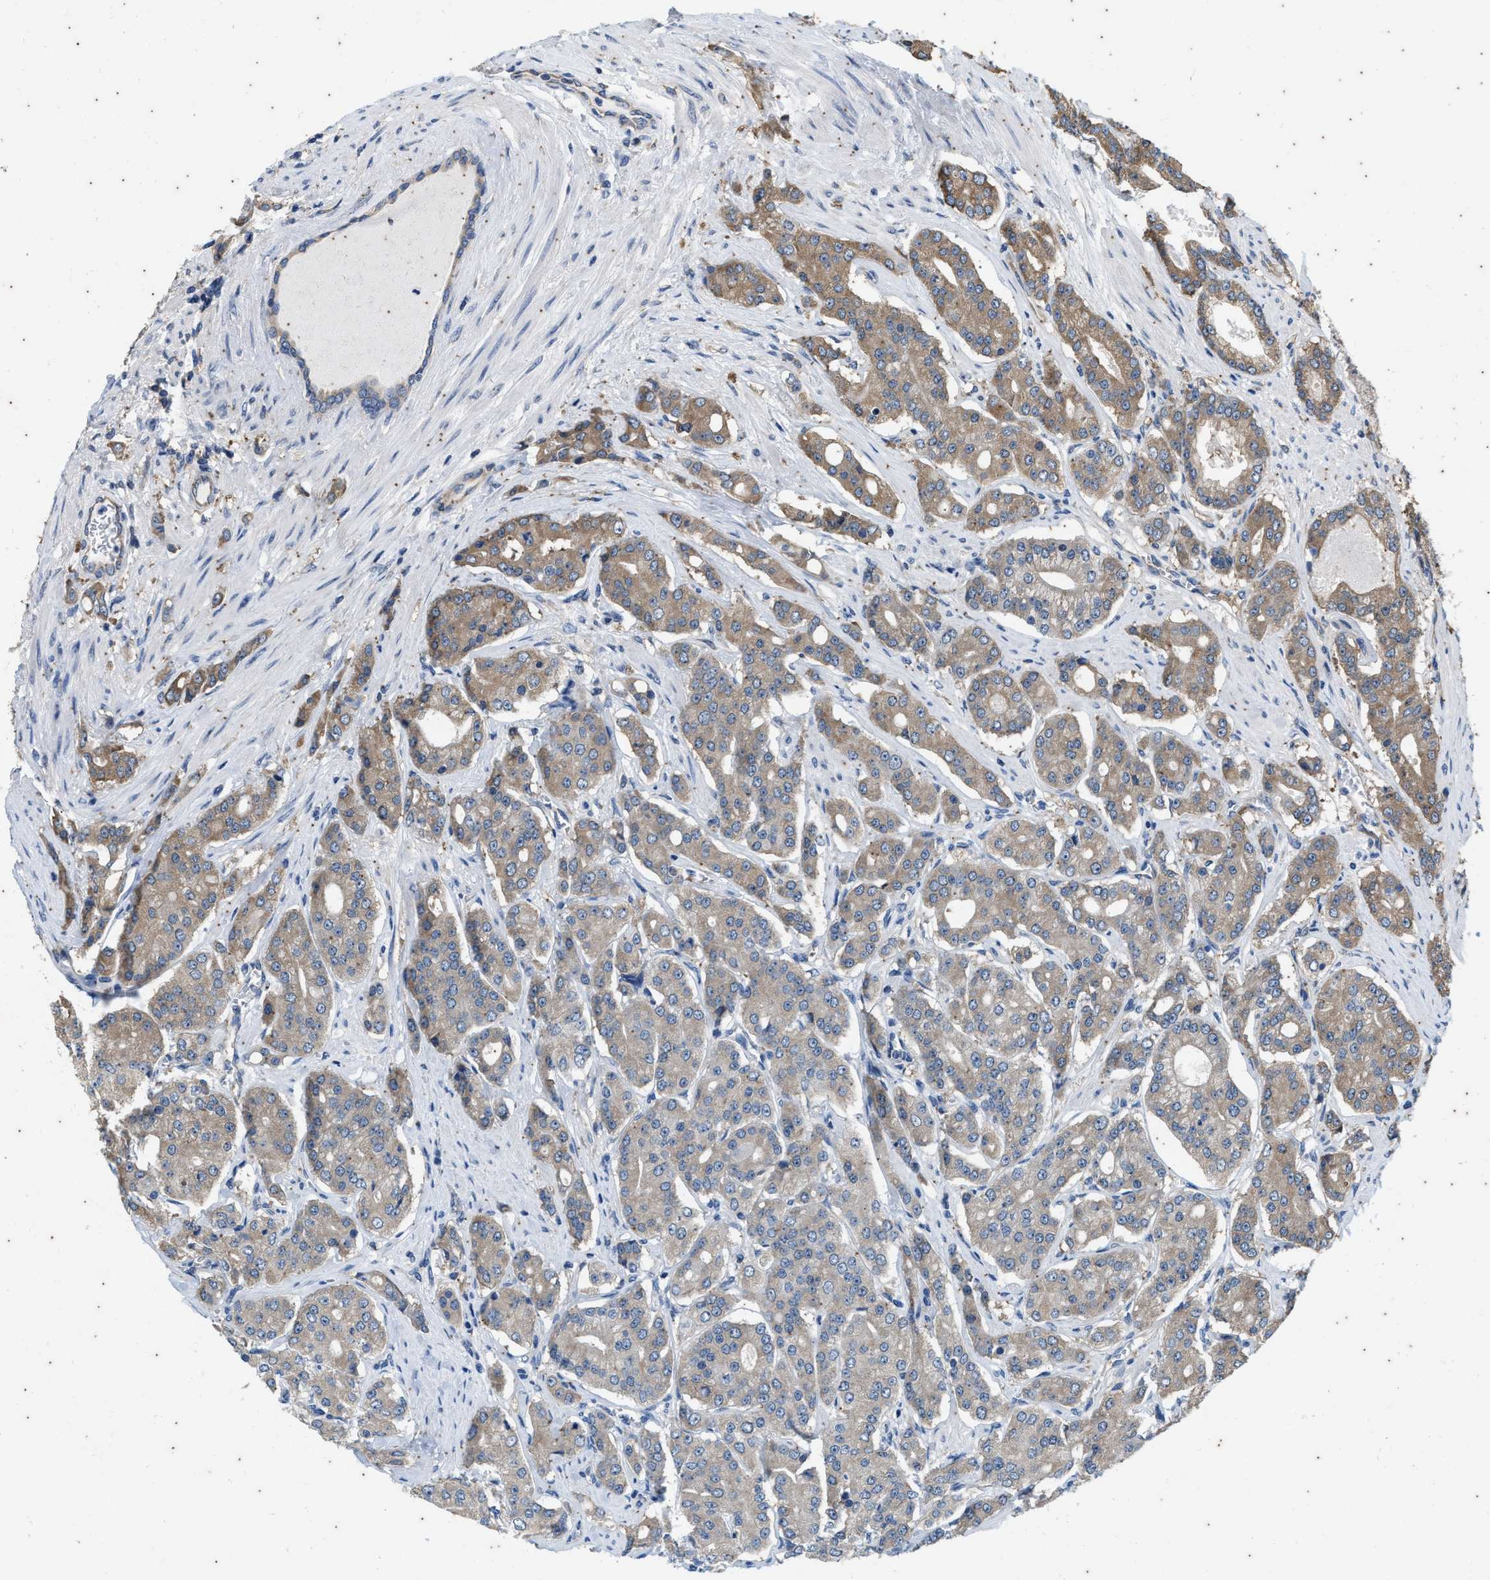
{"staining": {"intensity": "moderate", "quantity": ">75%", "location": "cytoplasmic/membranous"}, "tissue": "prostate cancer", "cell_type": "Tumor cells", "image_type": "cancer", "snomed": [{"axis": "morphology", "description": "Adenocarcinoma, High grade"}, {"axis": "topography", "description": "Prostate"}], "caption": "Protein expression analysis of human prostate high-grade adenocarcinoma reveals moderate cytoplasmic/membranous positivity in about >75% of tumor cells.", "gene": "COX19", "patient": {"sex": "male", "age": 71}}